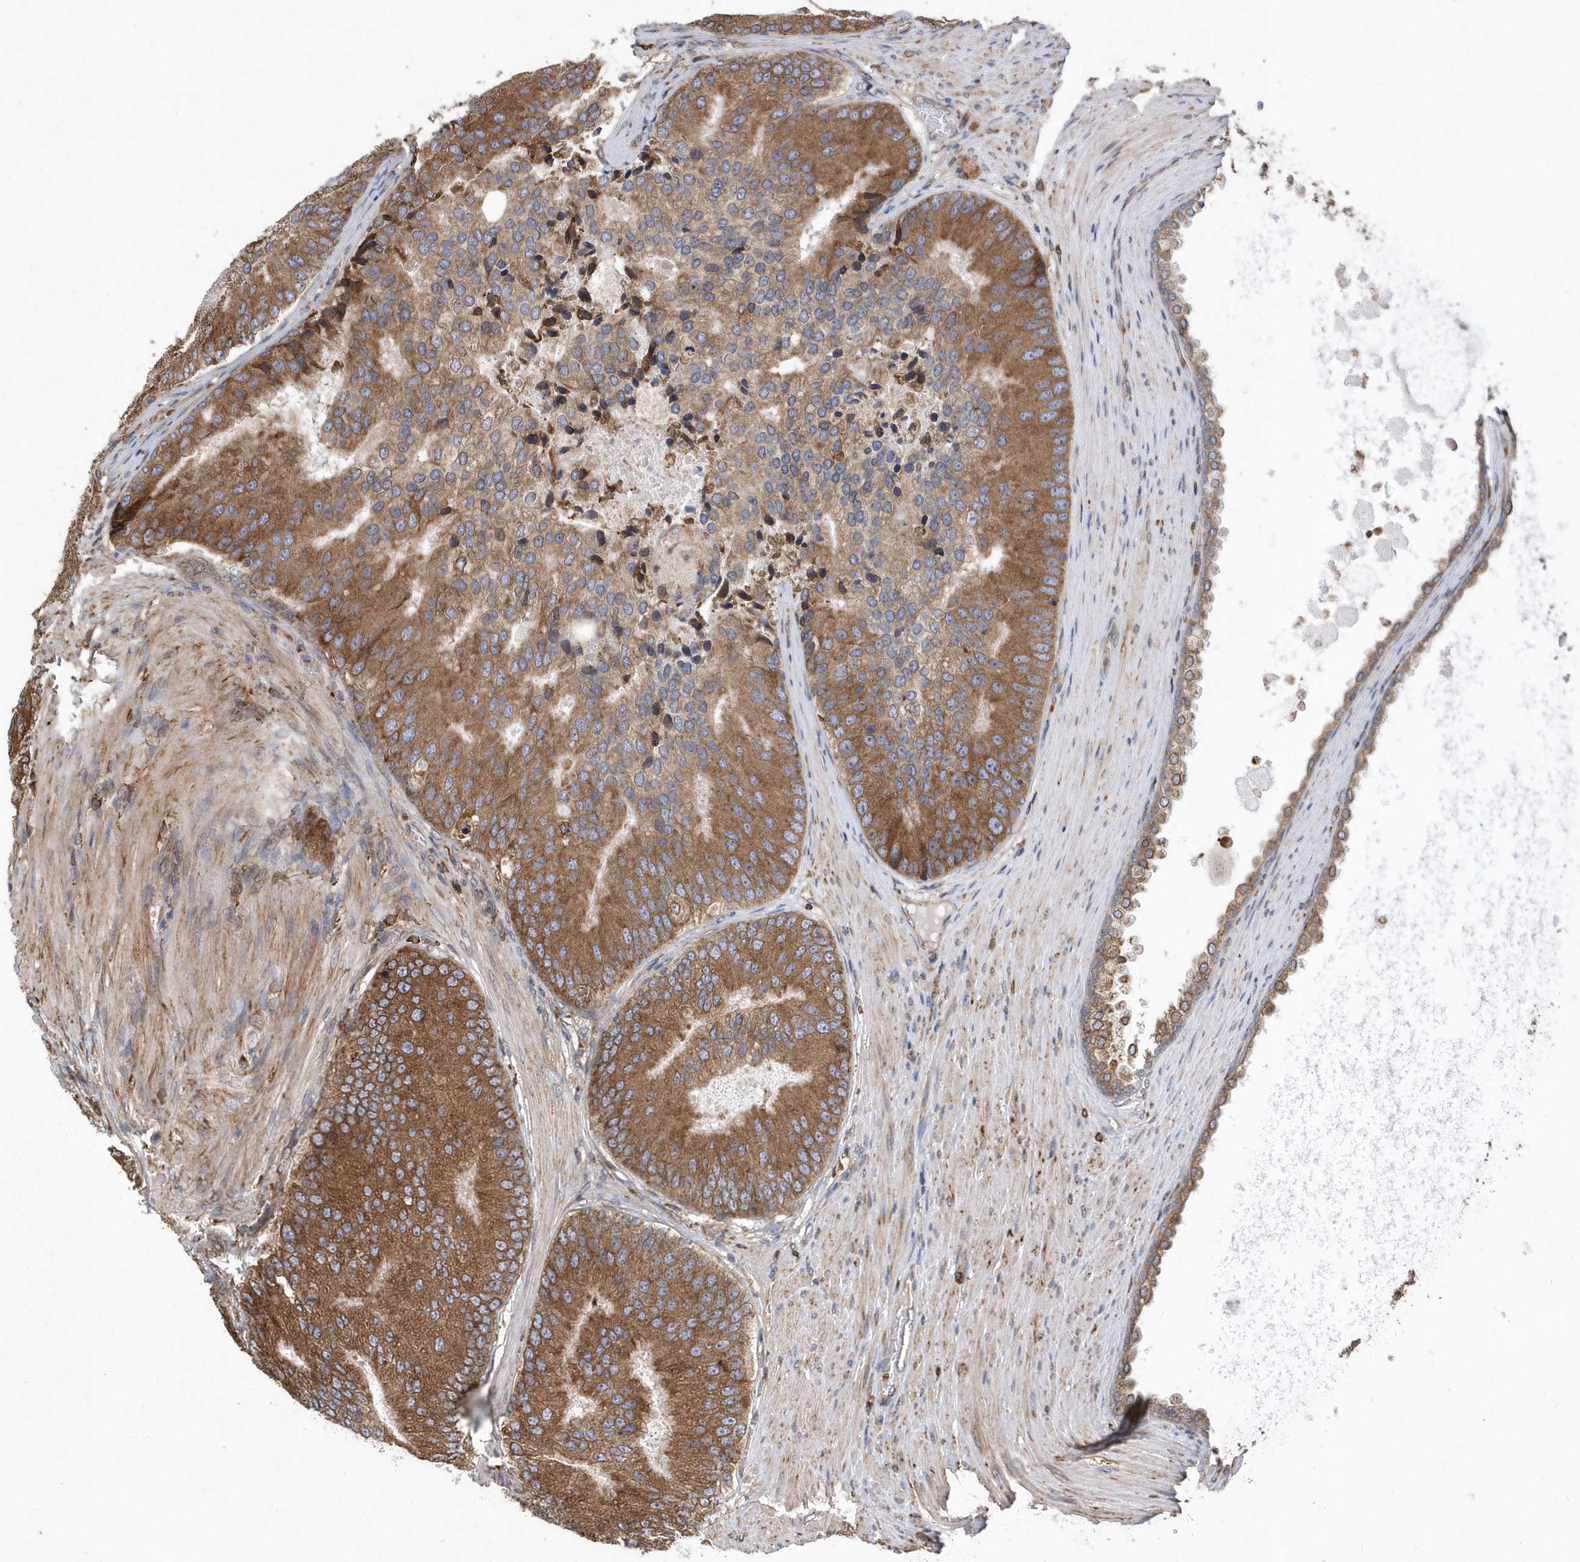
{"staining": {"intensity": "strong", "quantity": ">75%", "location": "cytoplasmic/membranous"}, "tissue": "prostate cancer", "cell_type": "Tumor cells", "image_type": "cancer", "snomed": [{"axis": "morphology", "description": "Adenocarcinoma, High grade"}, {"axis": "topography", "description": "Prostate"}], "caption": "DAB (3,3'-diaminobenzidine) immunohistochemical staining of human high-grade adenocarcinoma (prostate) displays strong cytoplasmic/membranous protein staining in about >75% of tumor cells. The protein of interest is stained brown, and the nuclei are stained in blue (DAB (3,3'-diaminobenzidine) IHC with brightfield microscopy, high magnification).", "gene": "VAMP7", "patient": {"sex": "male", "age": 70}}